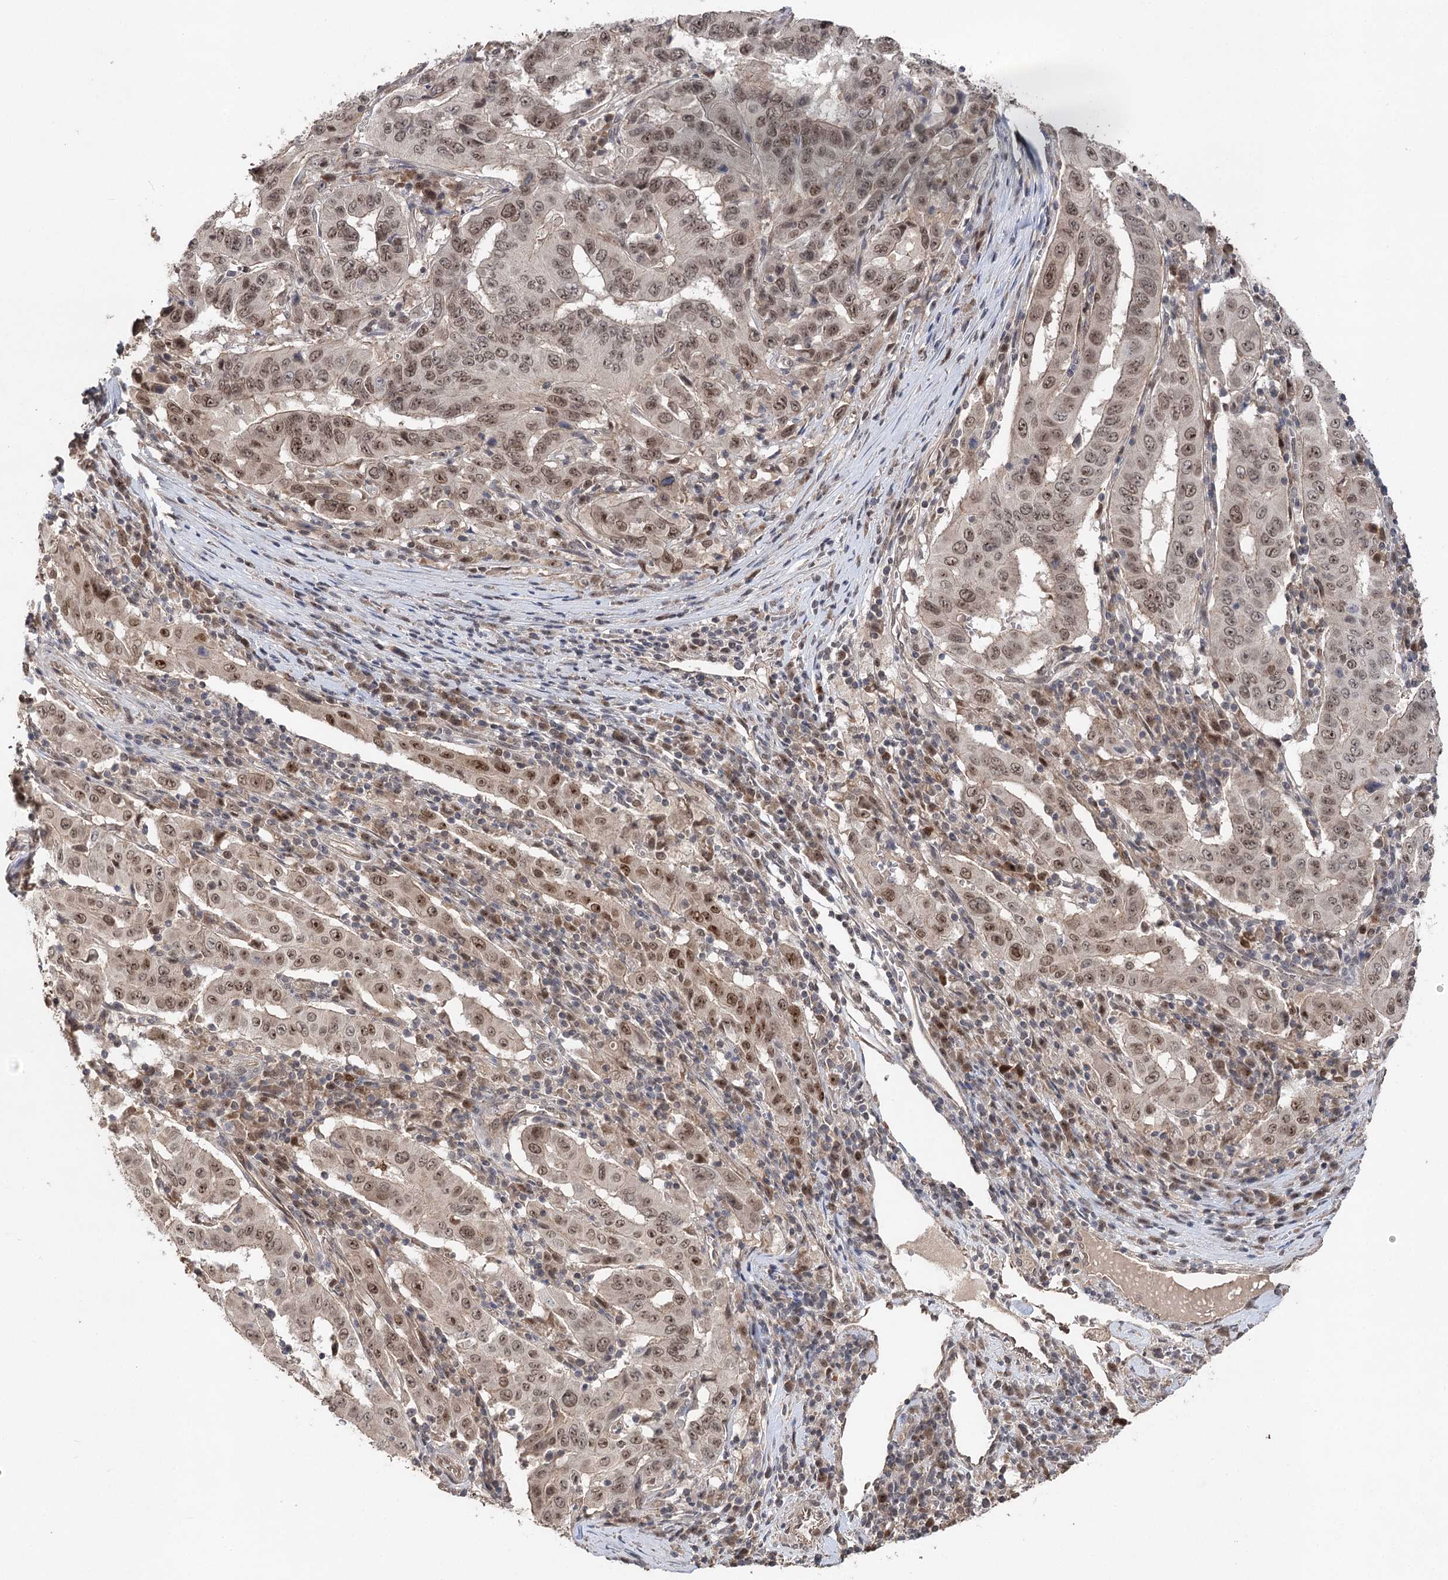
{"staining": {"intensity": "moderate", "quantity": ">75%", "location": "nuclear"}, "tissue": "pancreatic cancer", "cell_type": "Tumor cells", "image_type": "cancer", "snomed": [{"axis": "morphology", "description": "Adenocarcinoma, NOS"}, {"axis": "topography", "description": "Pancreas"}], "caption": "Adenocarcinoma (pancreatic) stained with a protein marker exhibits moderate staining in tumor cells.", "gene": "NOPCHAP1", "patient": {"sex": "male", "age": 63}}